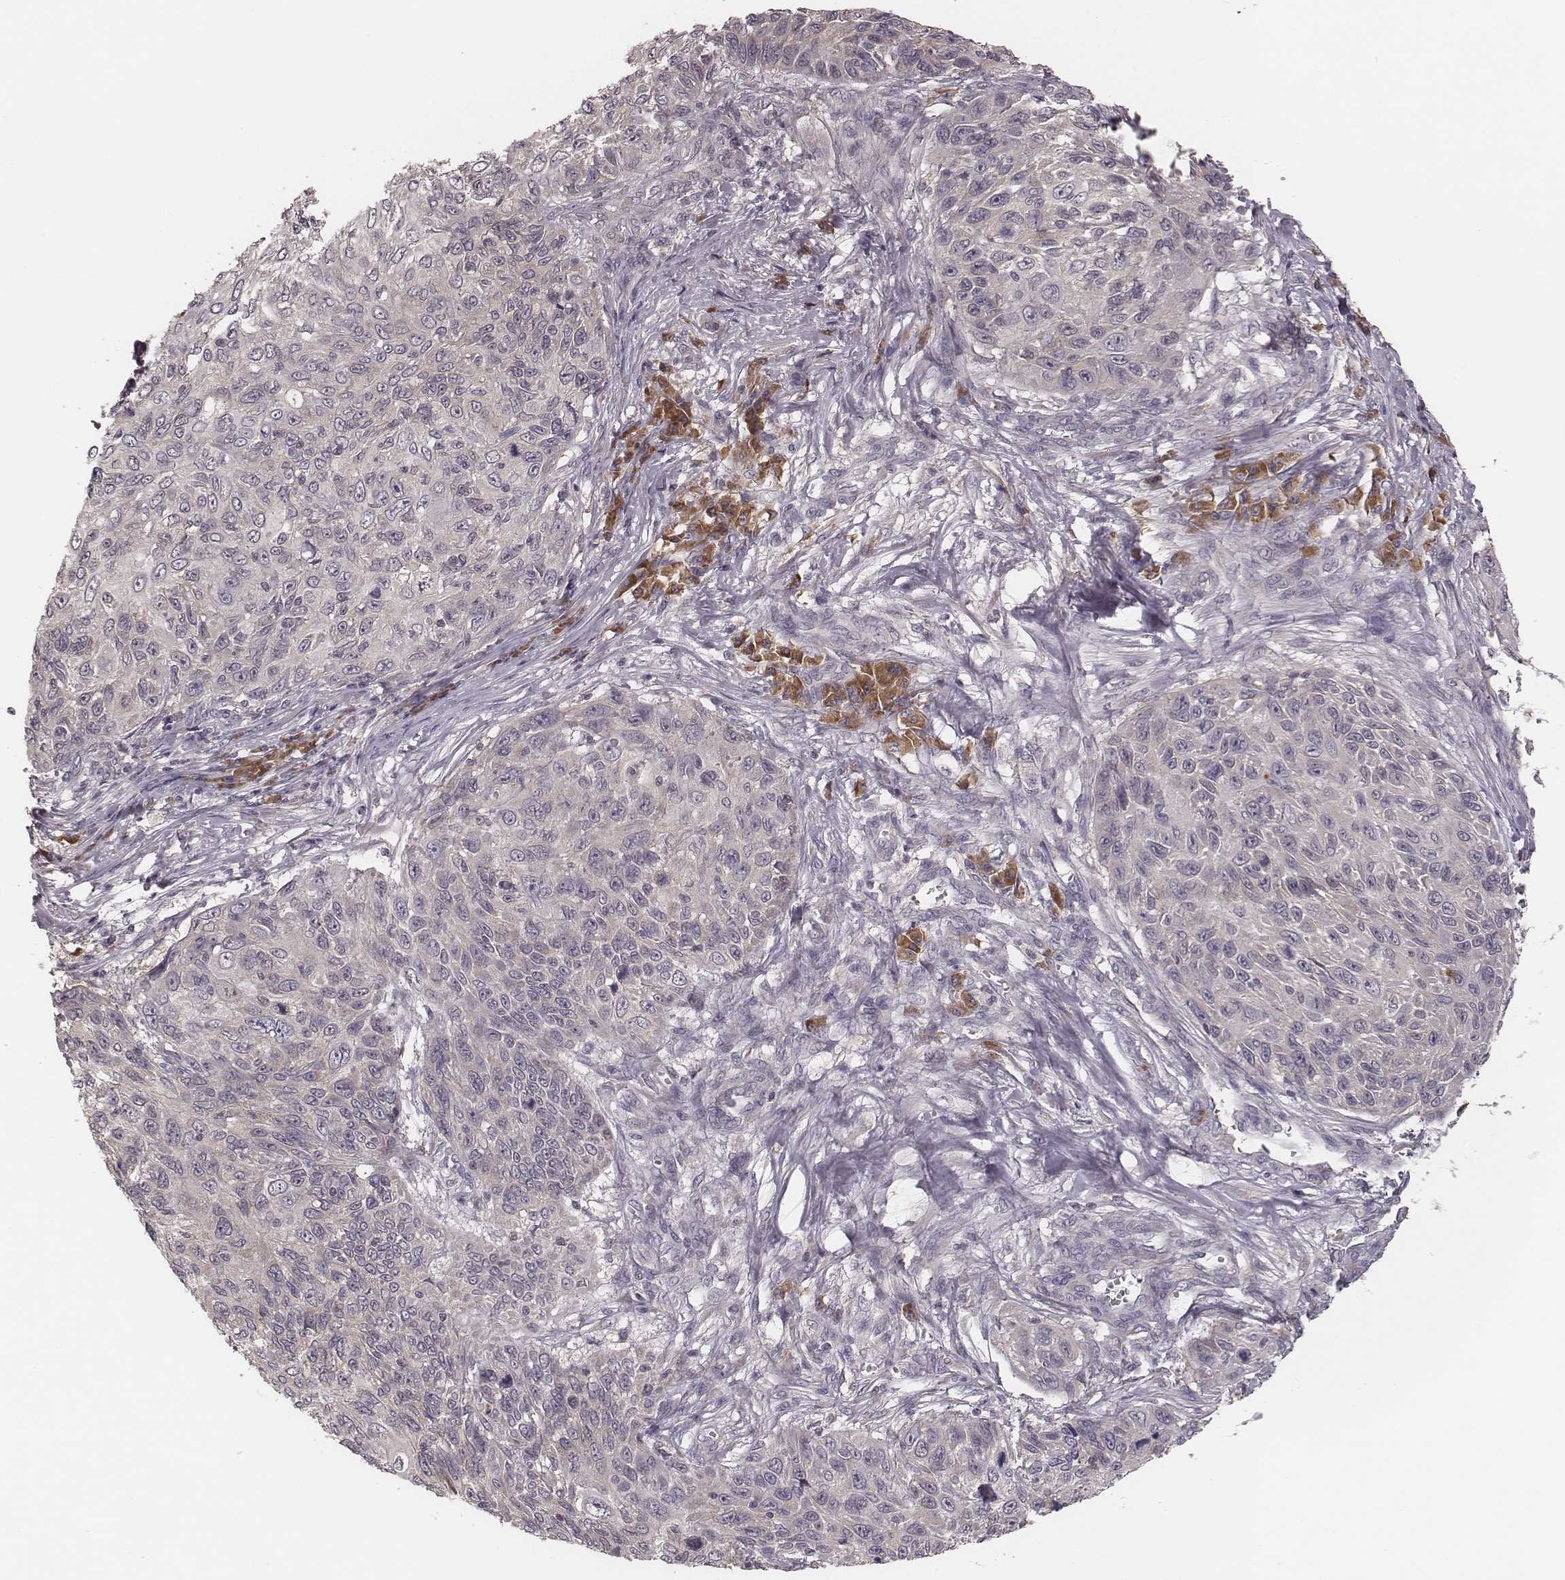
{"staining": {"intensity": "negative", "quantity": "none", "location": "none"}, "tissue": "skin cancer", "cell_type": "Tumor cells", "image_type": "cancer", "snomed": [{"axis": "morphology", "description": "Squamous cell carcinoma, NOS"}, {"axis": "topography", "description": "Skin"}], "caption": "Image shows no significant protein staining in tumor cells of skin cancer (squamous cell carcinoma).", "gene": "P2RX5", "patient": {"sex": "male", "age": 92}}